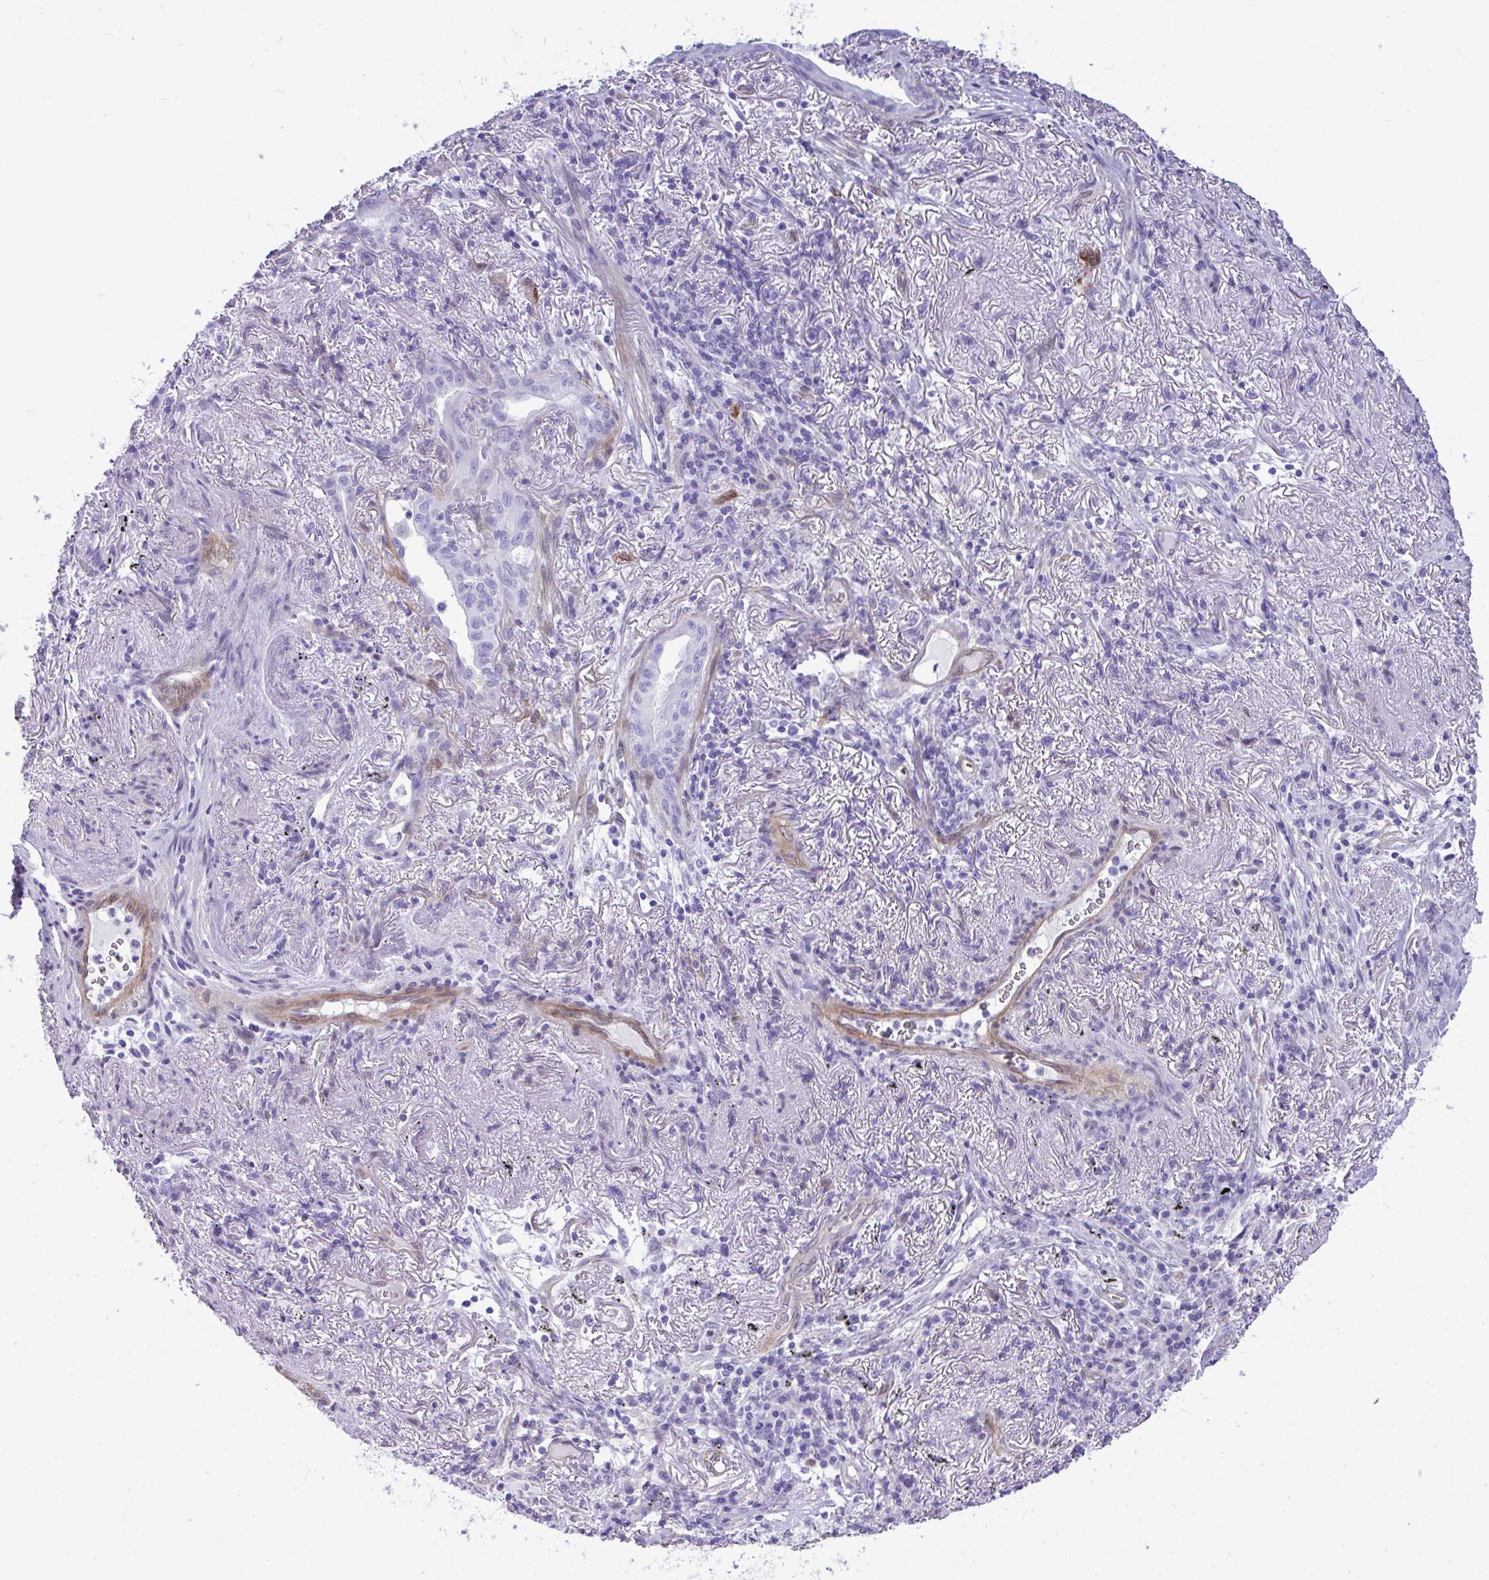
{"staining": {"intensity": "negative", "quantity": "none", "location": "none"}, "tissue": "lung cancer", "cell_type": "Tumor cells", "image_type": "cancer", "snomed": [{"axis": "morphology", "description": "Adenocarcinoma, NOS"}, {"axis": "topography", "description": "Lung"}], "caption": "A histopathology image of human lung cancer is negative for staining in tumor cells.", "gene": "LIMS2", "patient": {"sex": "male", "age": 77}}